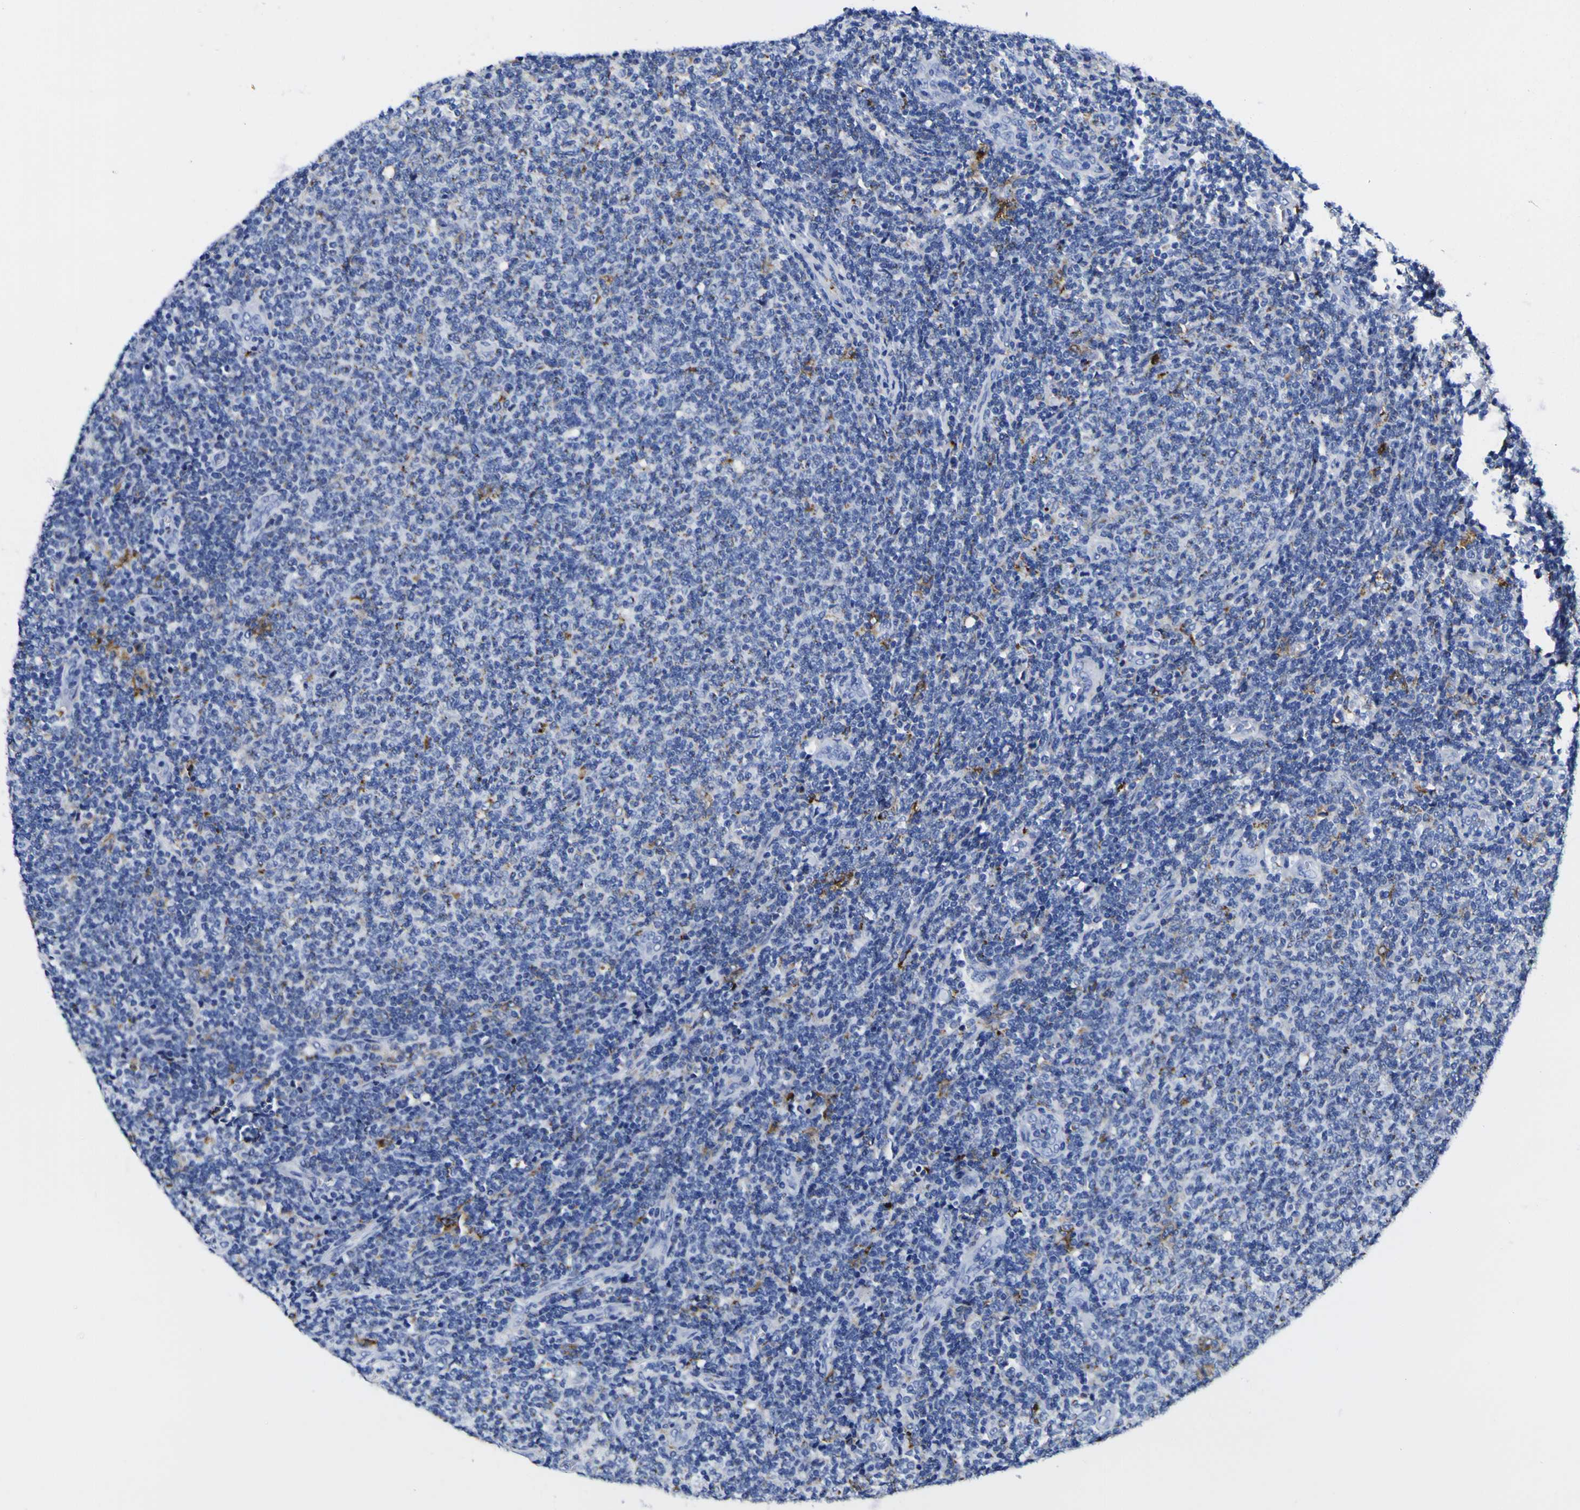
{"staining": {"intensity": "strong", "quantity": "<25%", "location": "cytoplasmic/membranous"}, "tissue": "lymphoma", "cell_type": "Tumor cells", "image_type": "cancer", "snomed": [{"axis": "morphology", "description": "Malignant lymphoma, non-Hodgkin's type, Low grade"}, {"axis": "topography", "description": "Lymph node"}], "caption": "Brown immunohistochemical staining in human lymphoma displays strong cytoplasmic/membranous expression in about <25% of tumor cells.", "gene": "HLA-DQA1", "patient": {"sex": "male", "age": 66}}